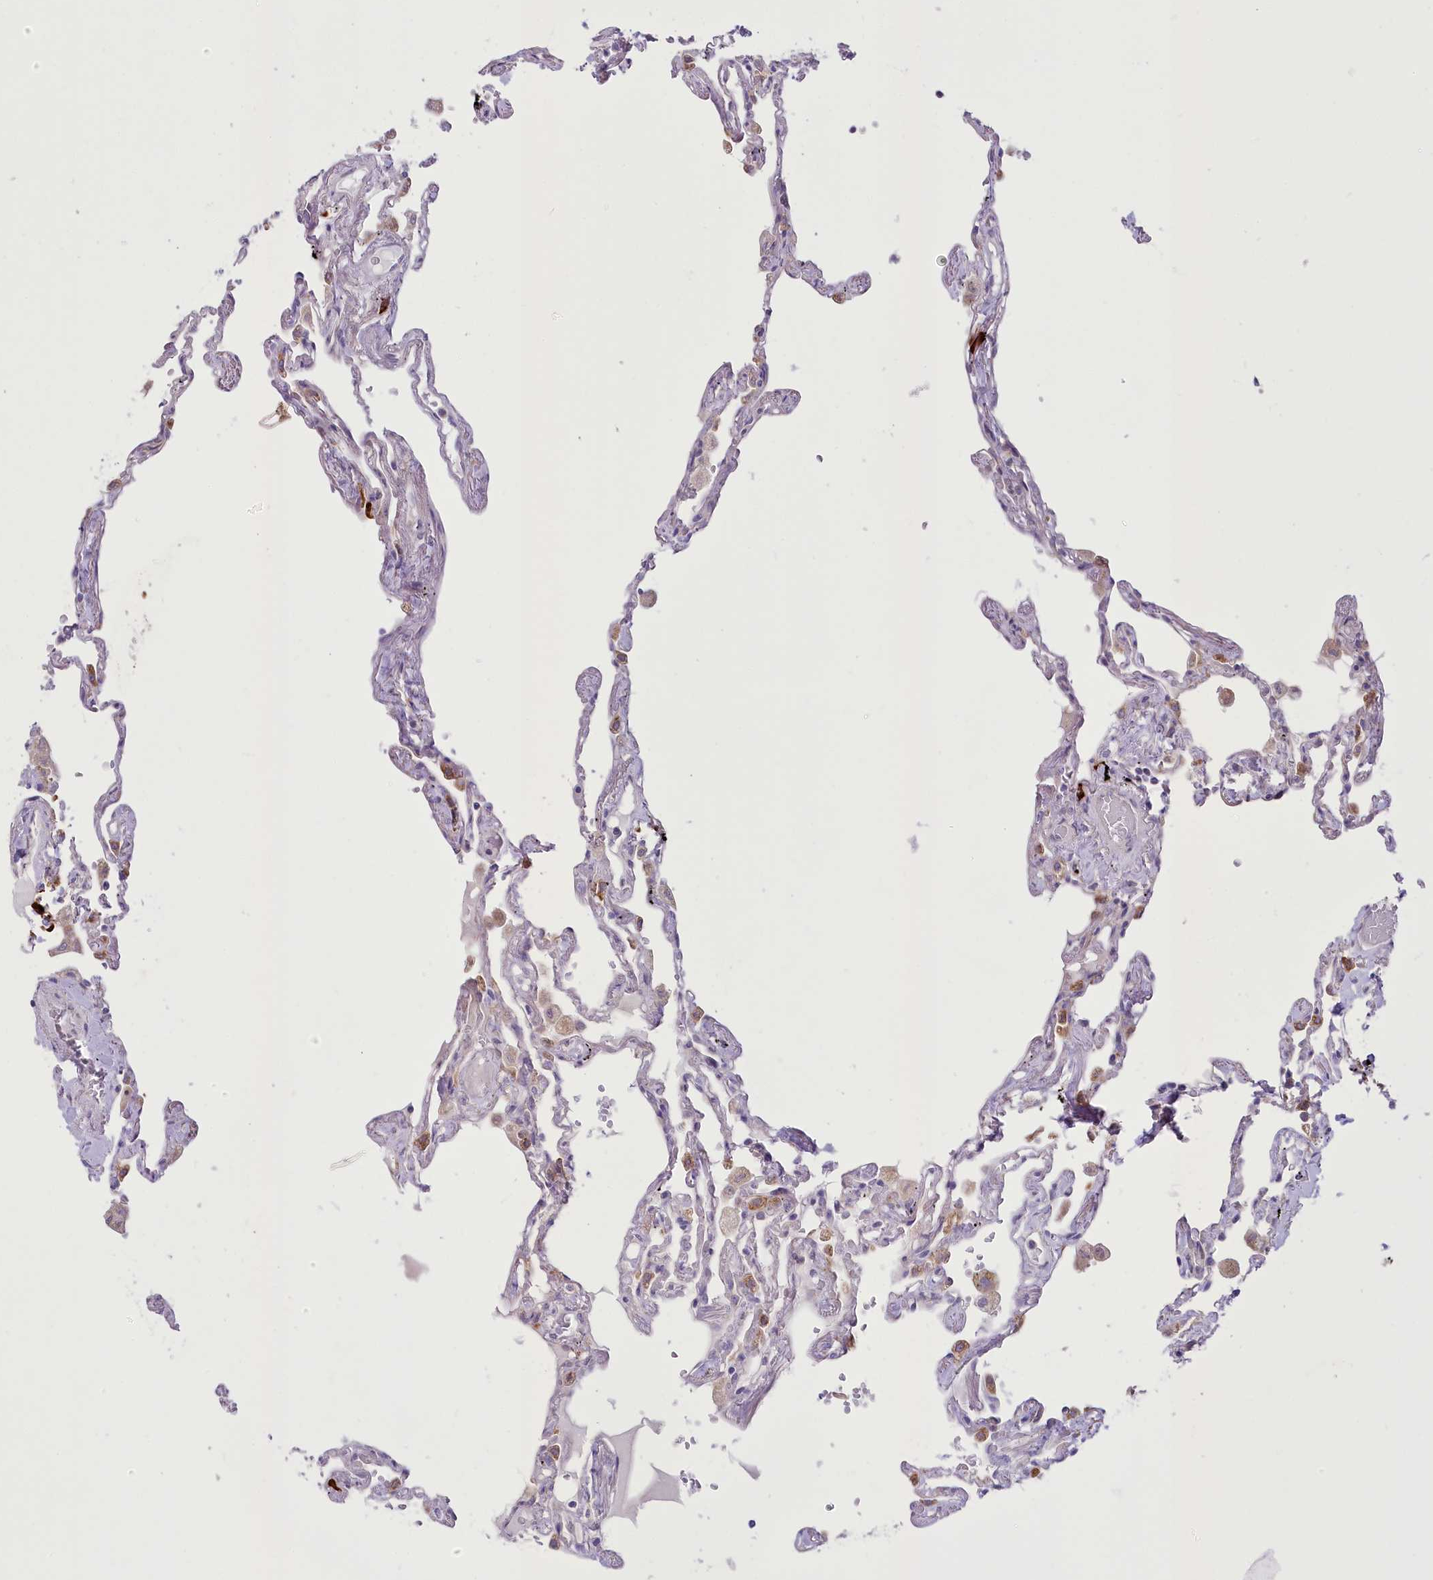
{"staining": {"intensity": "moderate", "quantity": "<25%", "location": "cytoplasmic/membranous"}, "tissue": "lung", "cell_type": "Alveolar cells", "image_type": "normal", "snomed": [{"axis": "morphology", "description": "Normal tissue, NOS"}, {"axis": "topography", "description": "Lung"}], "caption": "About <25% of alveolar cells in benign human lung exhibit moderate cytoplasmic/membranous protein positivity as visualized by brown immunohistochemical staining.", "gene": "NCKAP5", "patient": {"sex": "female", "age": 67}}